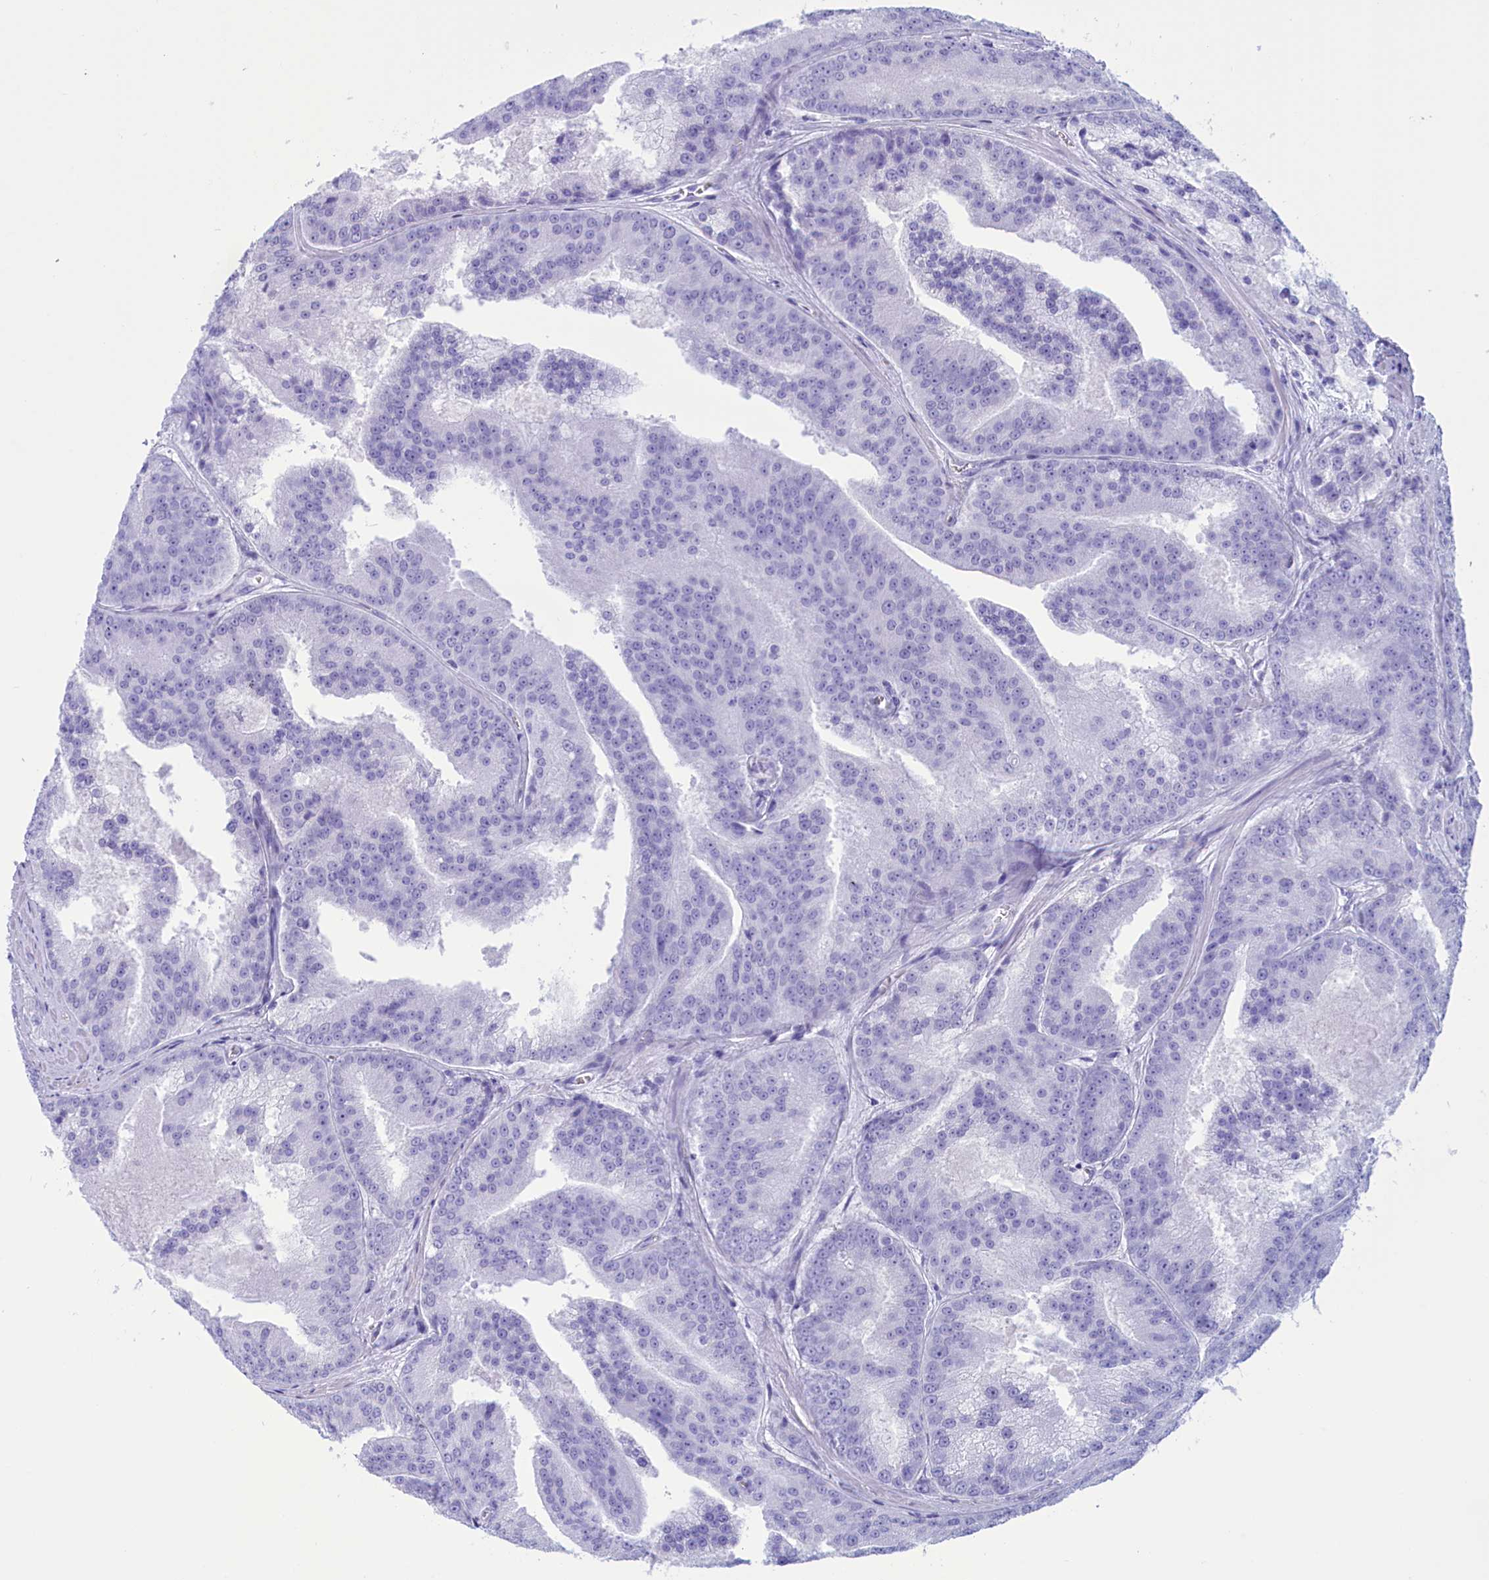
{"staining": {"intensity": "negative", "quantity": "none", "location": "none"}, "tissue": "prostate cancer", "cell_type": "Tumor cells", "image_type": "cancer", "snomed": [{"axis": "morphology", "description": "Adenocarcinoma, High grade"}, {"axis": "topography", "description": "Prostate"}], "caption": "IHC micrograph of prostate adenocarcinoma (high-grade) stained for a protein (brown), which displays no positivity in tumor cells.", "gene": "BRI3", "patient": {"sex": "male", "age": 61}}